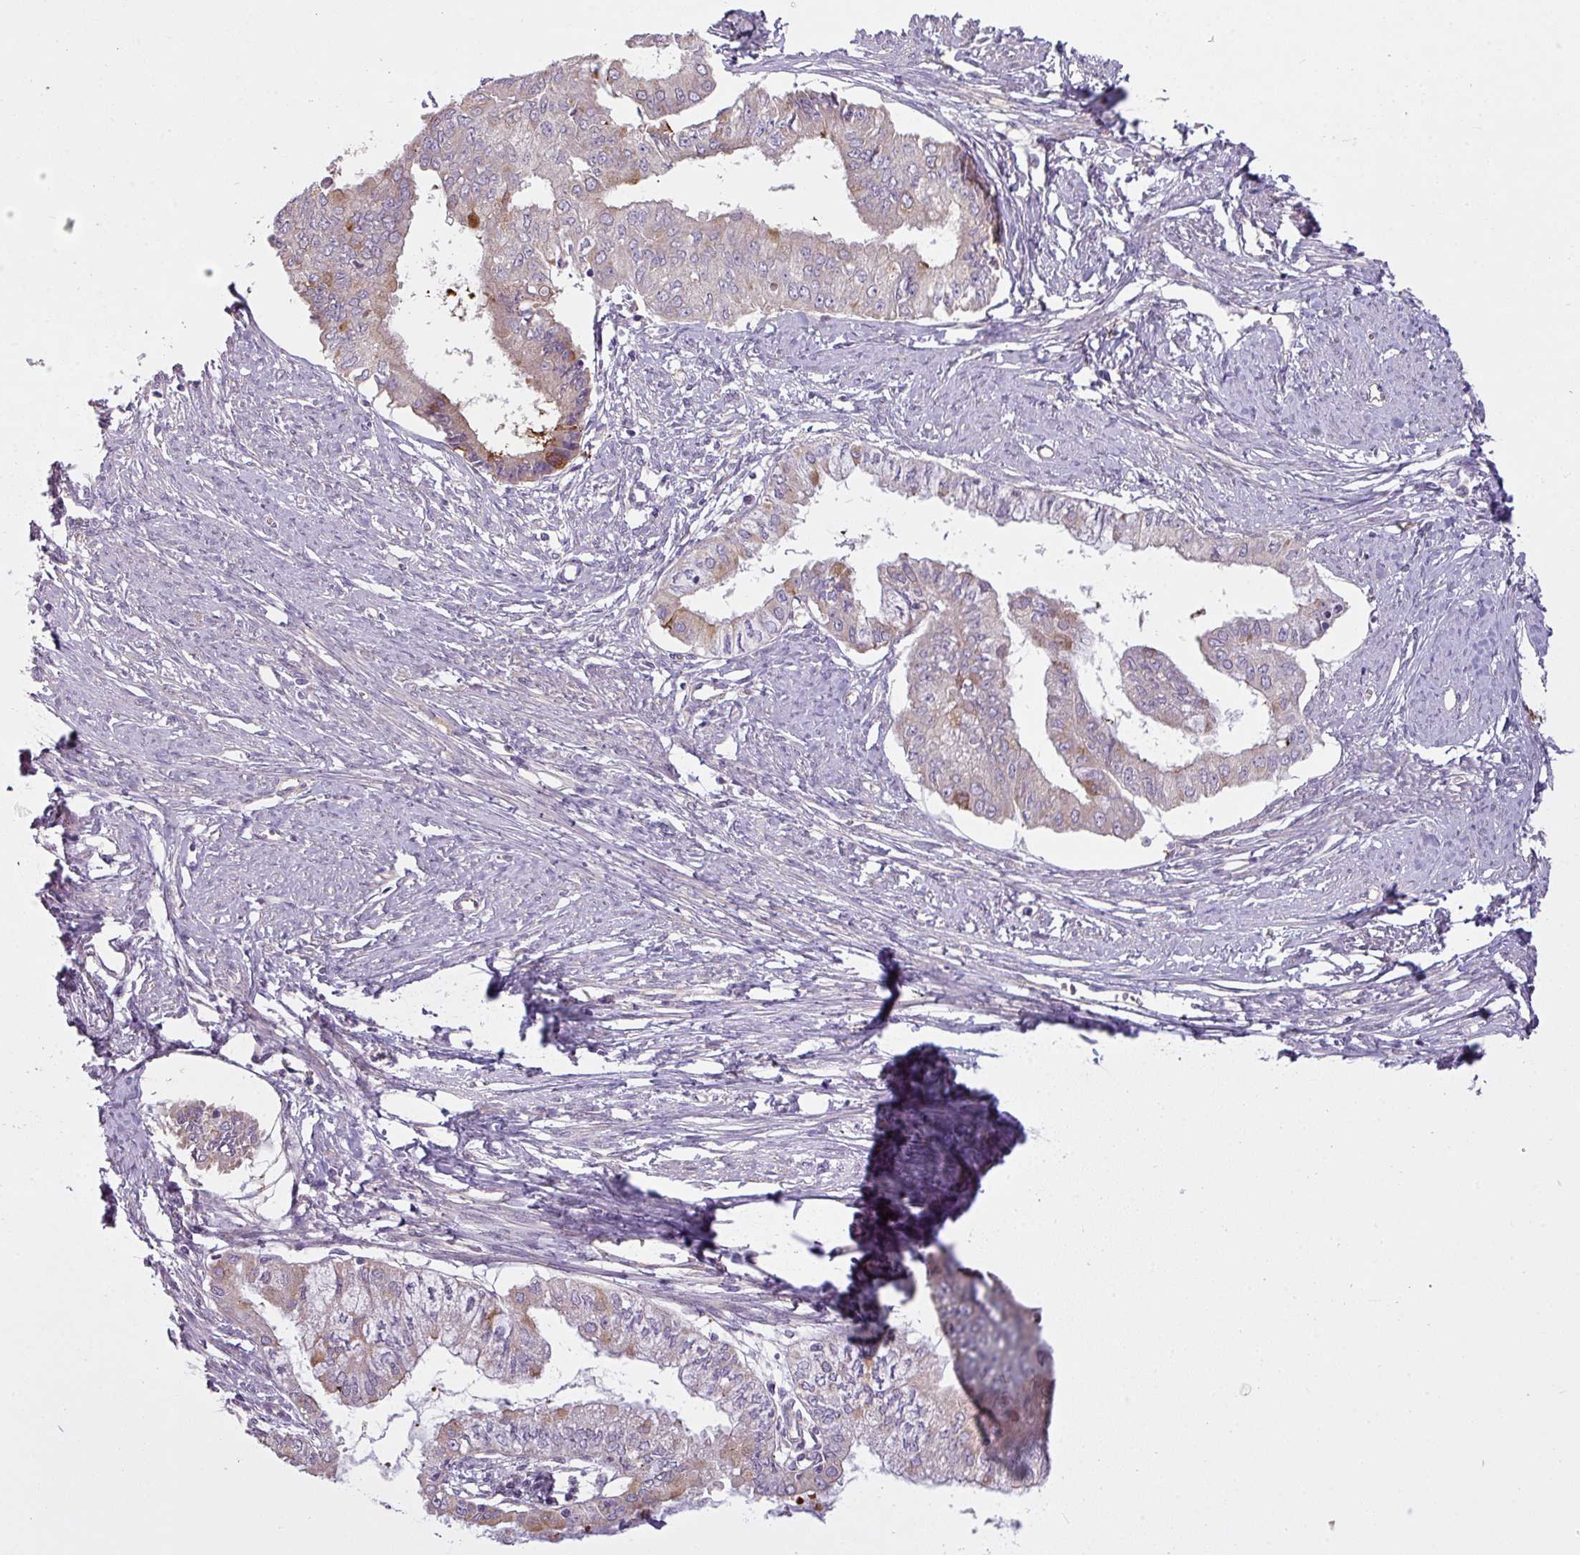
{"staining": {"intensity": "moderate", "quantity": "<25%", "location": "cytoplasmic/membranous"}, "tissue": "endometrial cancer", "cell_type": "Tumor cells", "image_type": "cancer", "snomed": [{"axis": "morphology", "description": "Adenocarcinoma, NOS"}, {"axis": "topography", "description": "Endometrium"}], "caption": "Endometrial cancer stained for a protein shows moderate cytoplasmic/membranous positivity in tumor cells. The protein is stained brown, and the nuclei are stained in blue (DAB IHC with brightfield microscopy, high magnification).", "gene": "CAMK2B", "patient": {"sex": "female", "age": 76}}